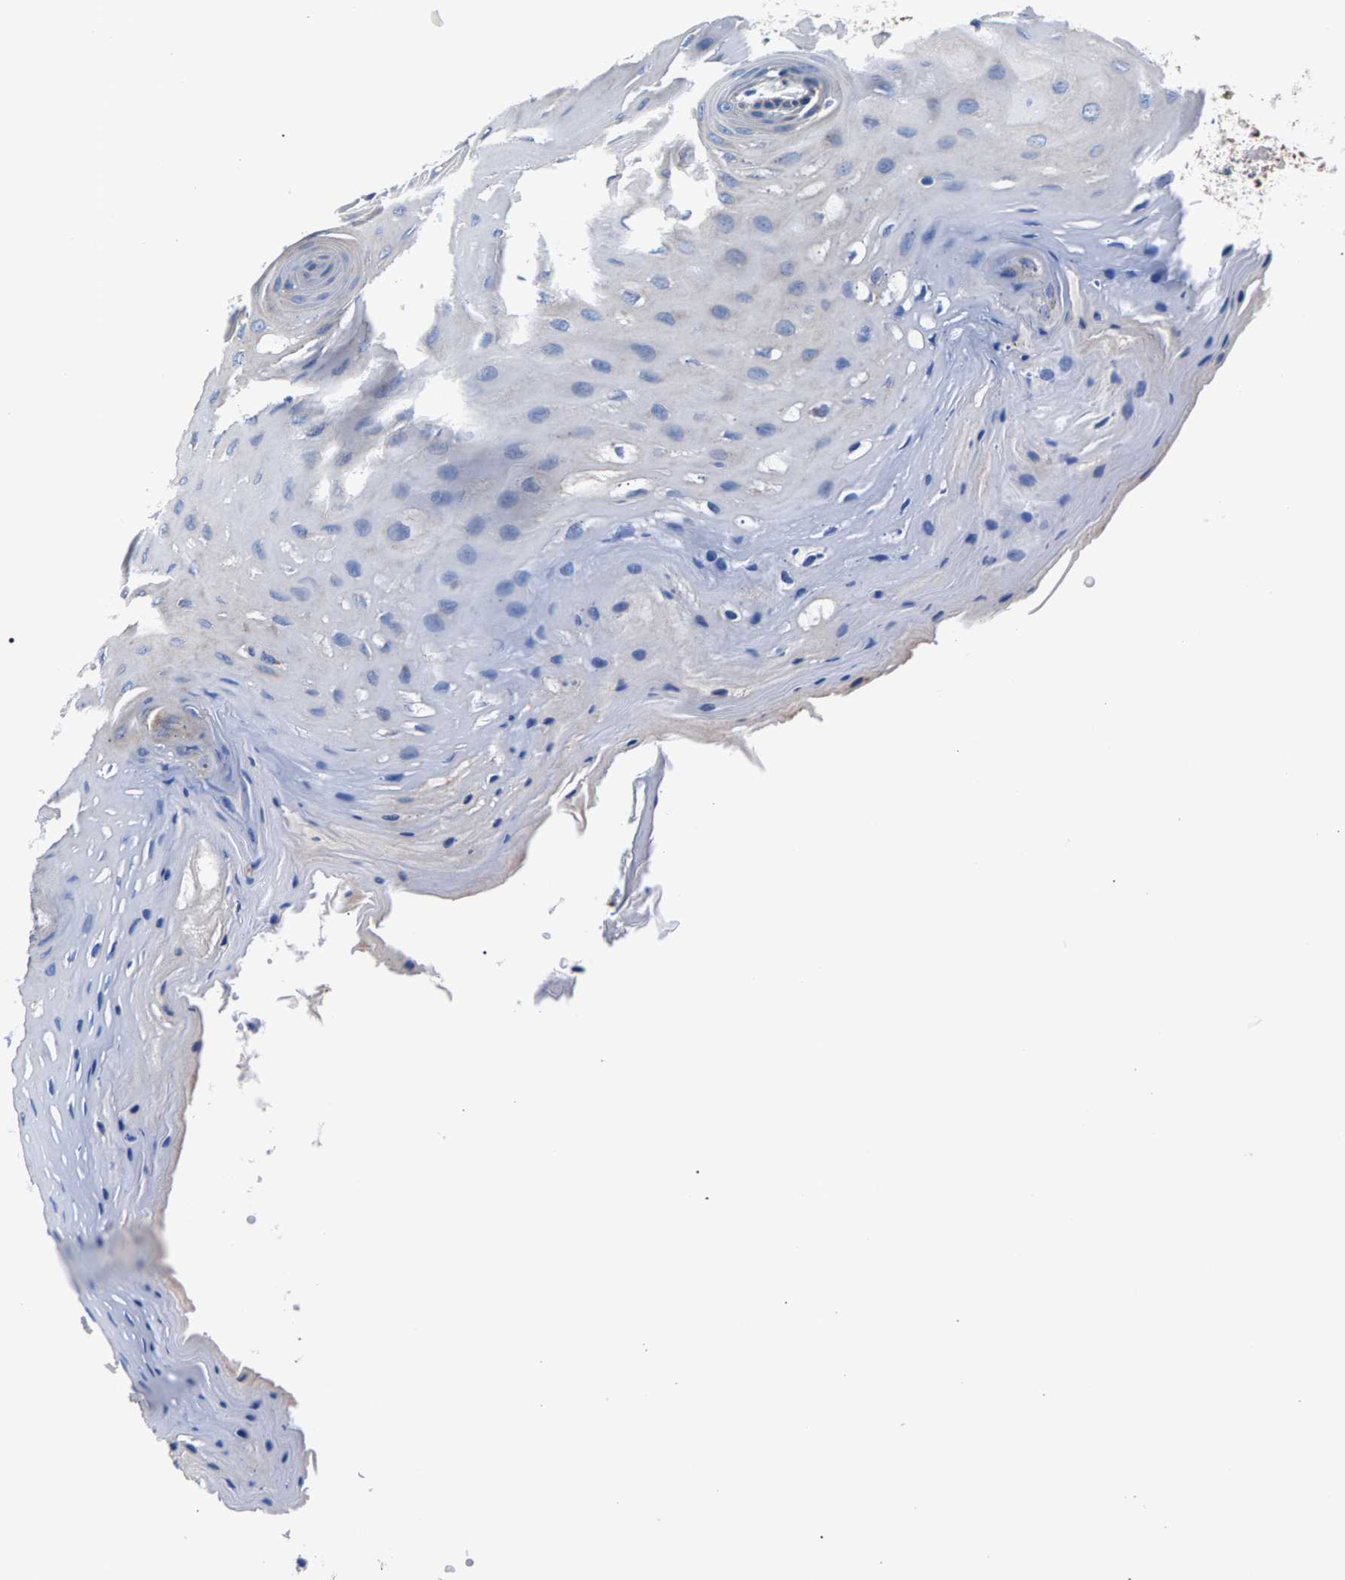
{"staining": {"intensity": "moderate", "quantity": "25%-75%", "location": "cytoplasmic/membranous"}, "tissue": "oral mucosa", "cell_type": "Squamous epithelial cells", "image_type": "normal", "snomed": [{"axis": "morphology", "description": "Normal tissue, NOS"}, {"axis": "morphology", "description": "Squamous cell carcinoma, NOS"}, {"axis": "topography", "description": "Oral tissue"}, {"axis": "topography", "description": "Head-Neck"}], "caption": "Immunohistochemistry photomicrograph of normal oral mucosa: oral mucosa stained using immunohistochemistry (IHC) demonstrates medium levels of moderate protein expression localized specifically in the cytoplasmic/membranous of squamous epithelial cells, appearing as a cytoplasmic/membranous brown color.", "gene": "PHF24", "patient": {"sex": "male", "age": 71}}